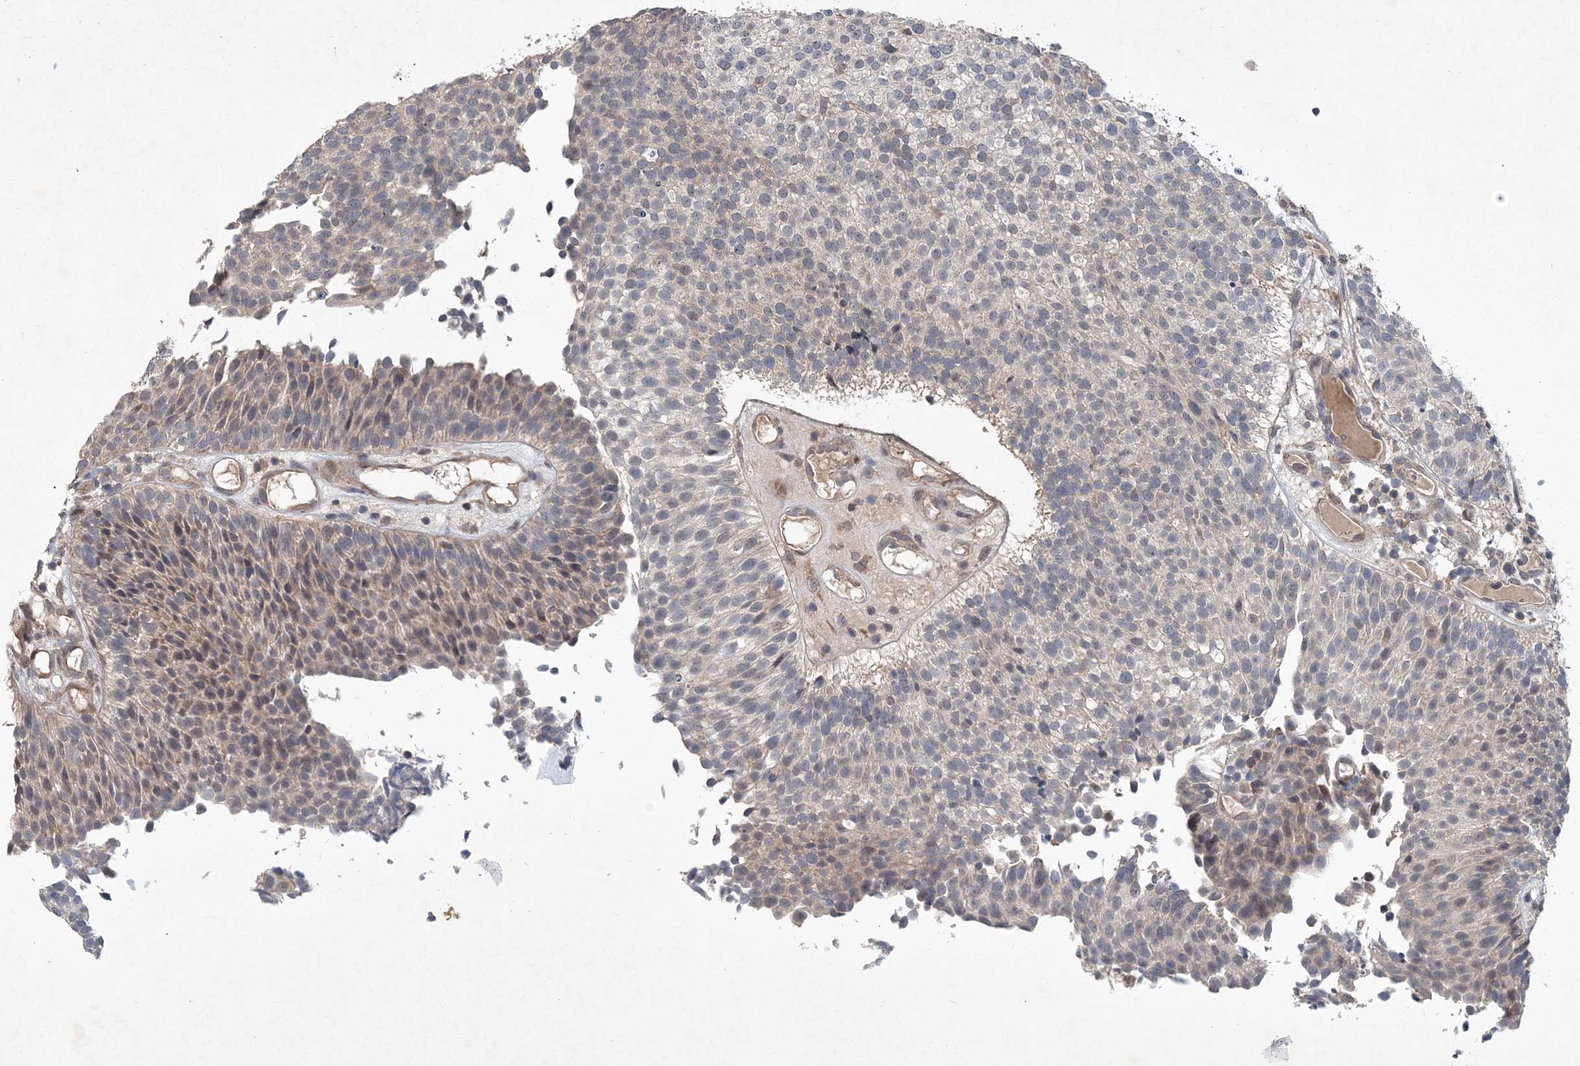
{"staining": {"intensity": "weak", "quantity": "<25%", "location": "cytoplasmic/membranous"}, "tissue": "urothelial cancer", "cell_type": "Tumor cells", "image_type": "cancer", "snomed": [{"axis": "morphology", "description": "Urothelial carcinoma, Low grade"}, {"axis": "topography", "description": "Urinary bladder"}], "caption": "A high-resolution image shows immunohistochemistry staining of urothelial cancer, which exhibits no significant staining in tumor cells.", "gene": "RNF25", "patient": {"sex": "male", "age": 86}}